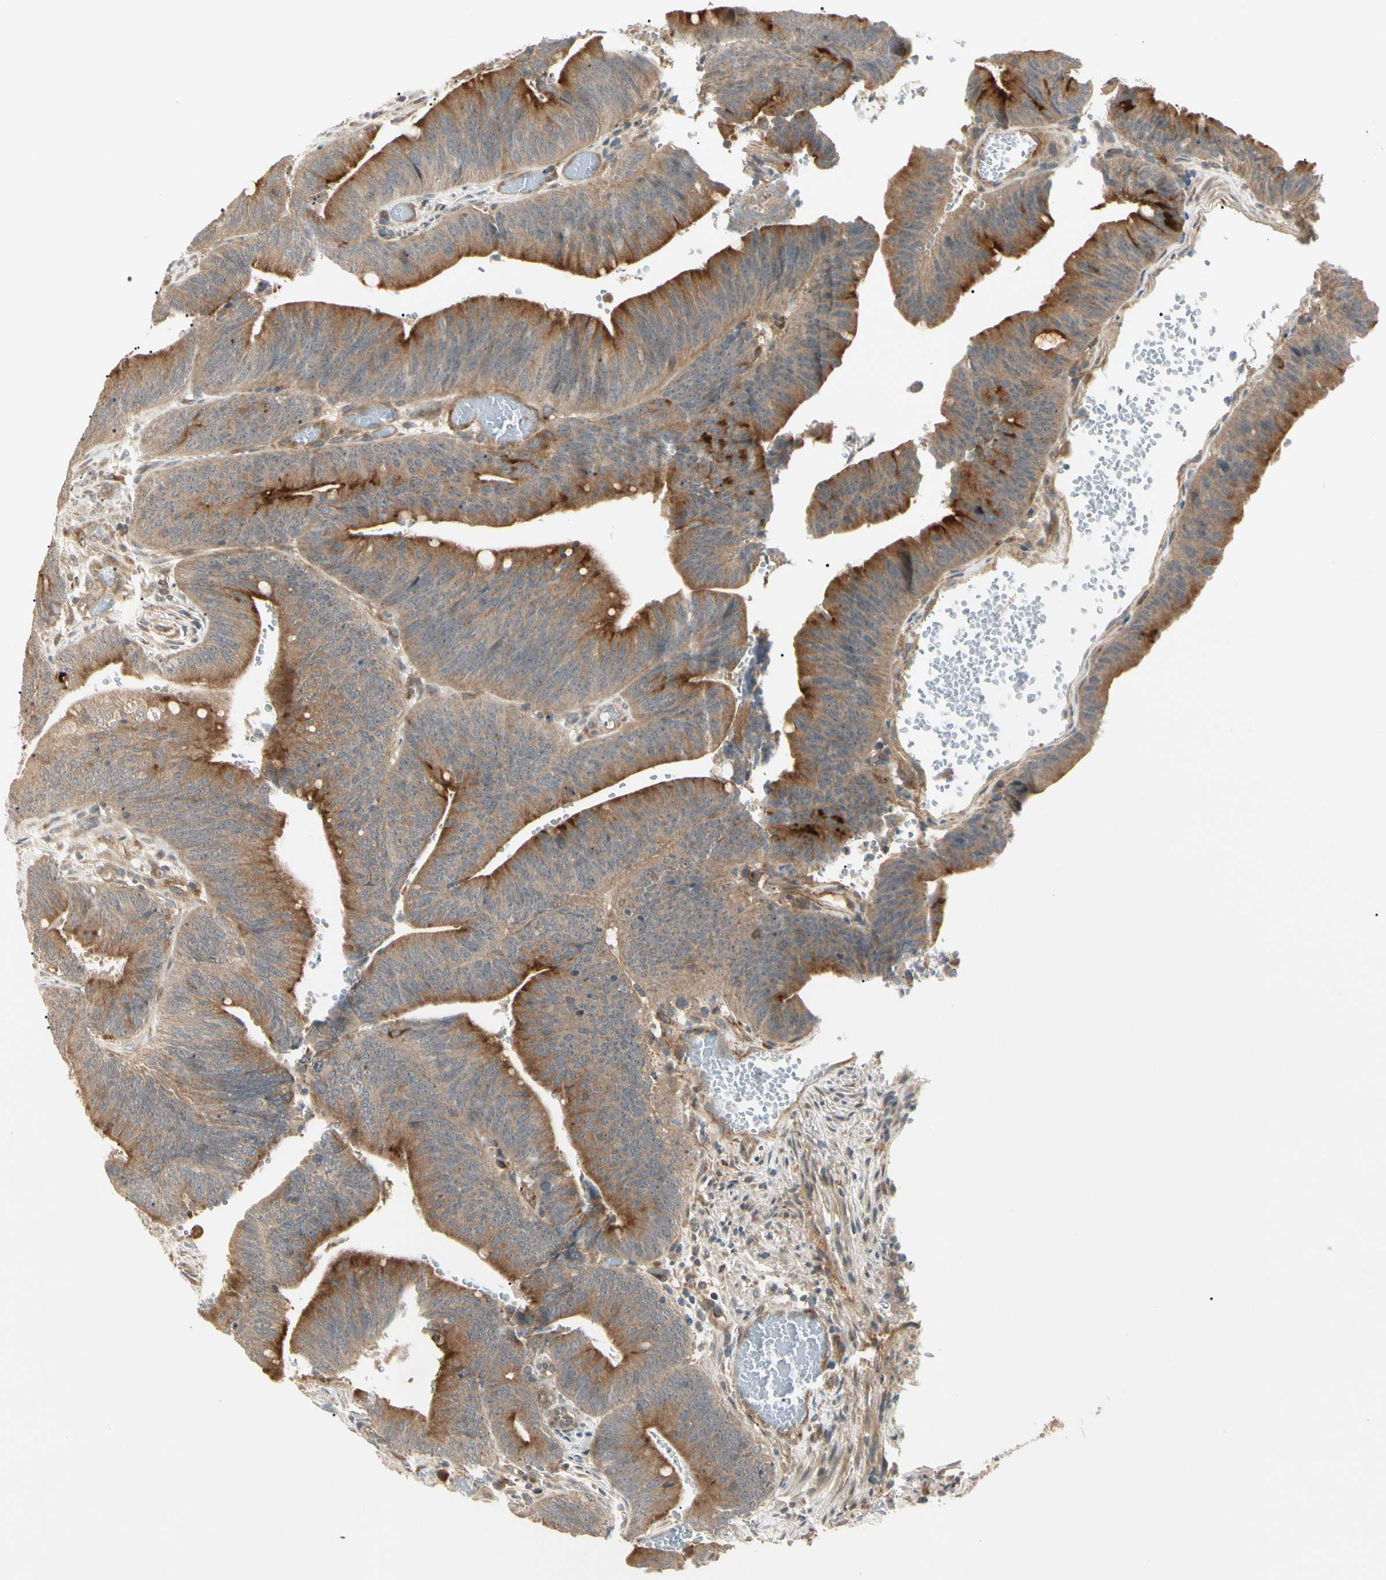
{"staining": {"intensity": "moderate", "quantity": ">75%", "location": "cytoplasmic/membranous"}, "tissue": "colorectal cancer", "cell_type": "Tumor cells", "image_type": "cancer", "snomed": [{"axis": "morphology", "description": "Adenocarcinoma, NOS"}, {"axis": "topography", "description": "Rectum"}], "caption": "Brown immunohistochemical staining in adenocarcinoma (colorectal) displays moderate cytoplasmic/membranous positivity in about >75% of tumor cells.", "gene": "F2R", "patient": {"sex": "female", "age": 66}}